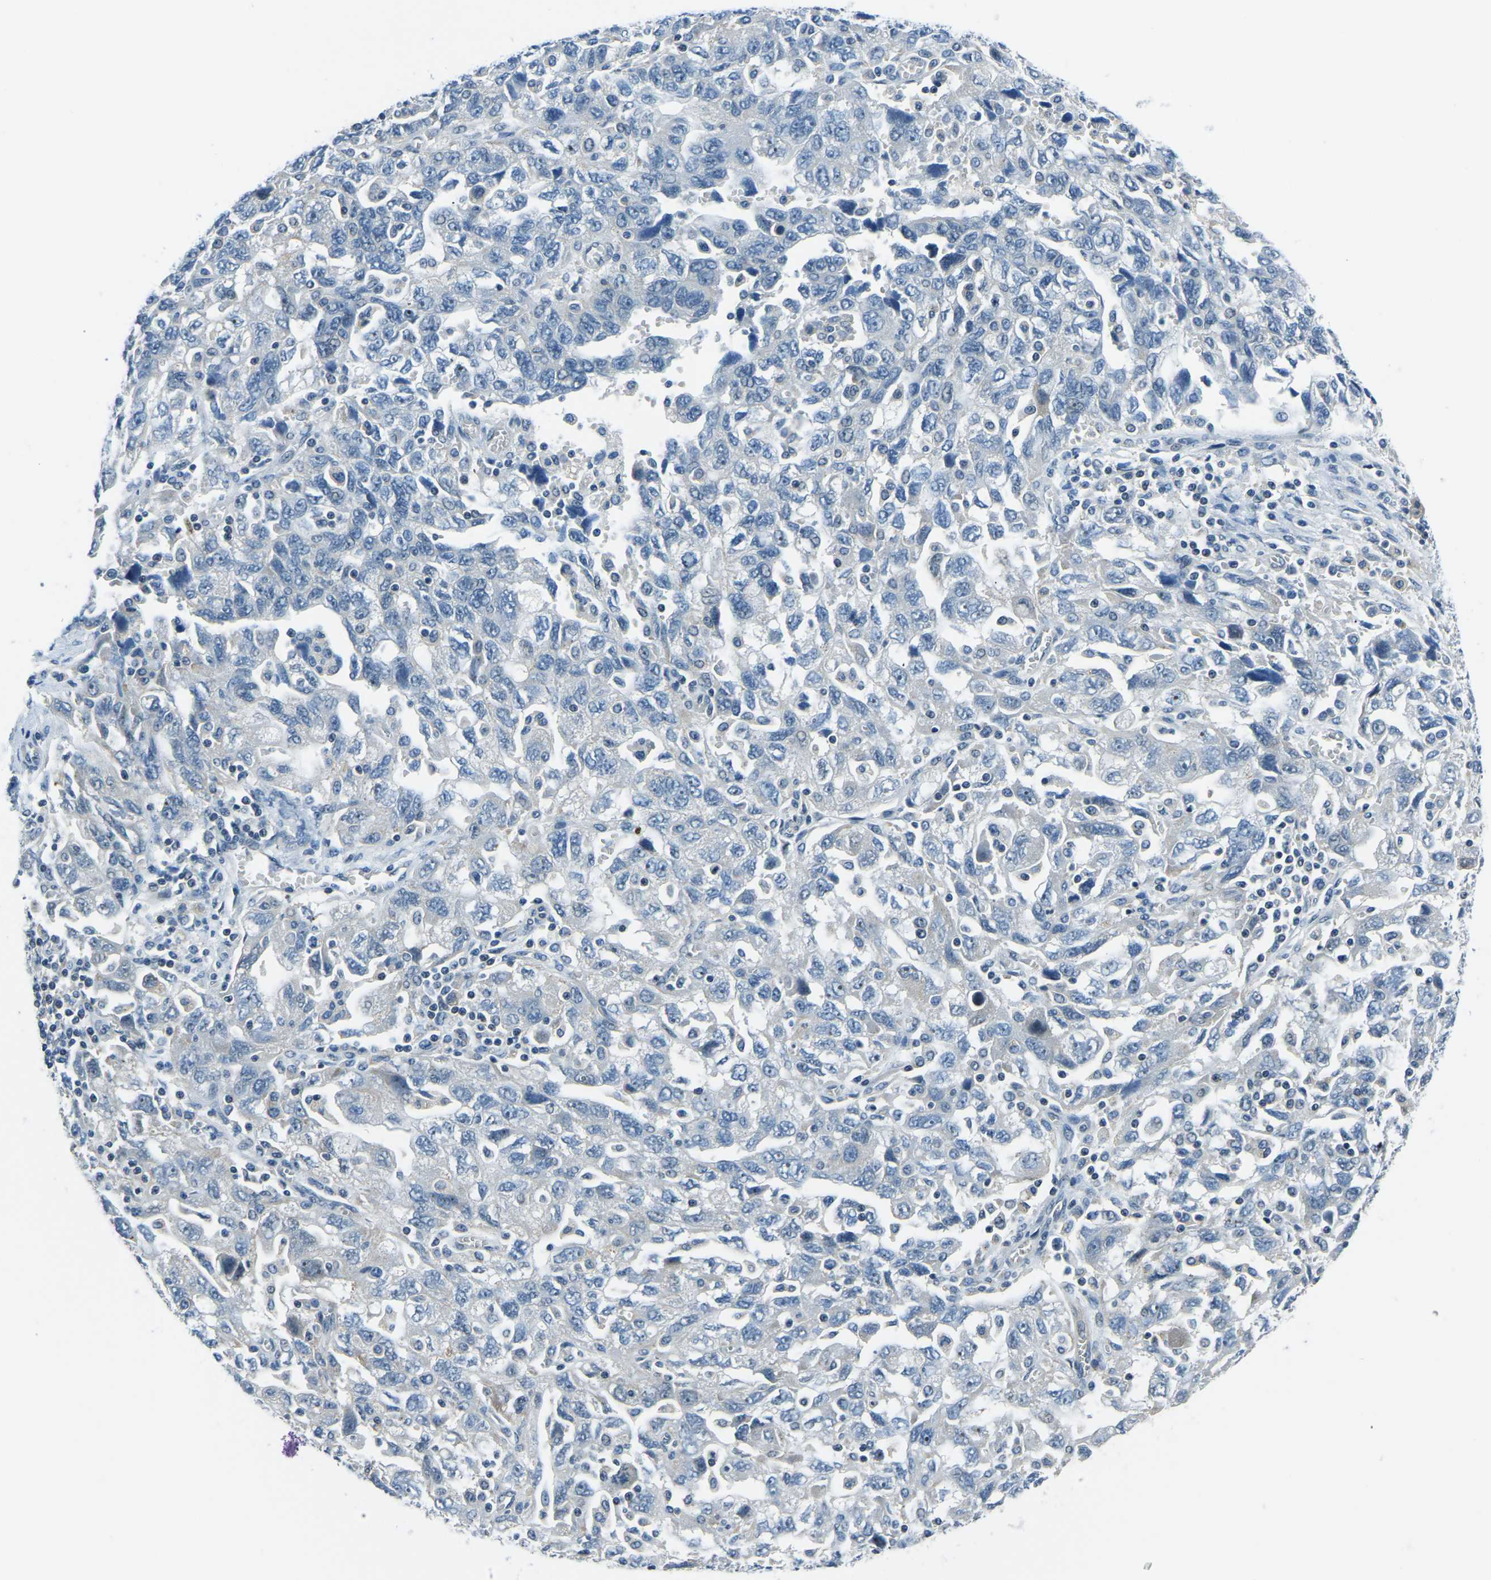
{"staining": {"intensity": "negative", "quantity": "none", "location": "none"}, "tissue": "ovarian cancer", "cell_type": "Tumor cells", "image_type": "cancer", "snomed": [{"axis": "morphology", "description": "Carcinoma, NOS"}, {"axis": "morphology", "description": "Cystadenocarcinoma, serous, NOS"}, {"axis": "topography", "description": "Ovary"}], "caption": "Micrograph shows no significant protein positivity in tumor cells of ovarian cancer.", "gene": "RRP1", "patient": {"sex": "female", "age": 69}}